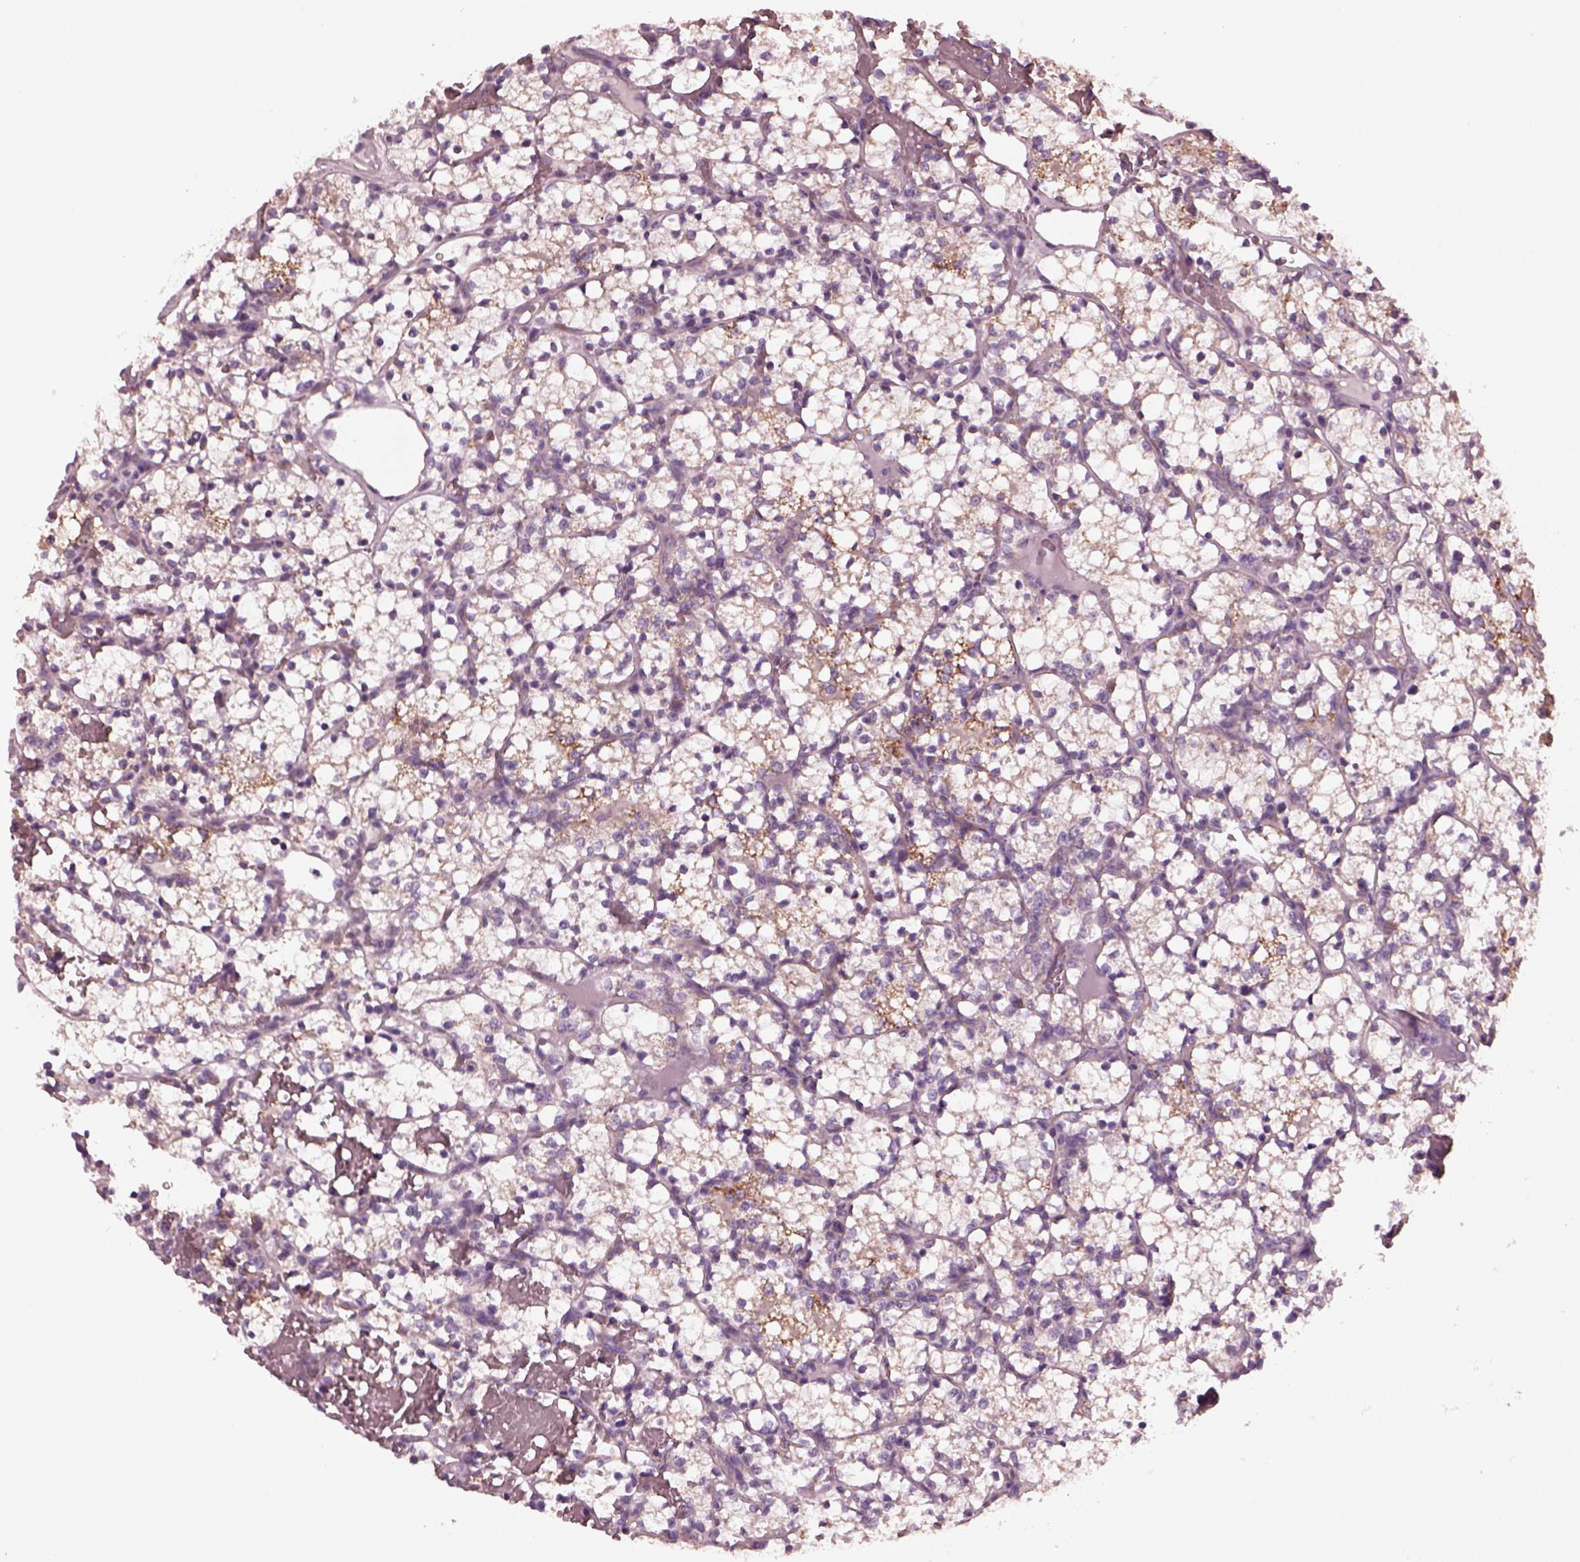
{"staining": {"intensity": "weak", "quantity": "25%-75%", "location": "cytoplasmic/membranous"}, "tissue": "renal cancer", "cell_type": "Tumor cells", "image_type": "cancer", "snomed": [{"axis": "morphology", "description": "Adenocarcinoma, NOS"}, {"axis": "topography", "description": "Kidney"}], "caption": "High-power microscopy captured an immunohistochemistry micrograph of adenocarcinoma (renal), revealing weak cytoplasmic/membranous expression in approximately 25%-75% of tumor cells.", "gene": "AP4M1", "patient": {"sex": "female", "age": 69}}